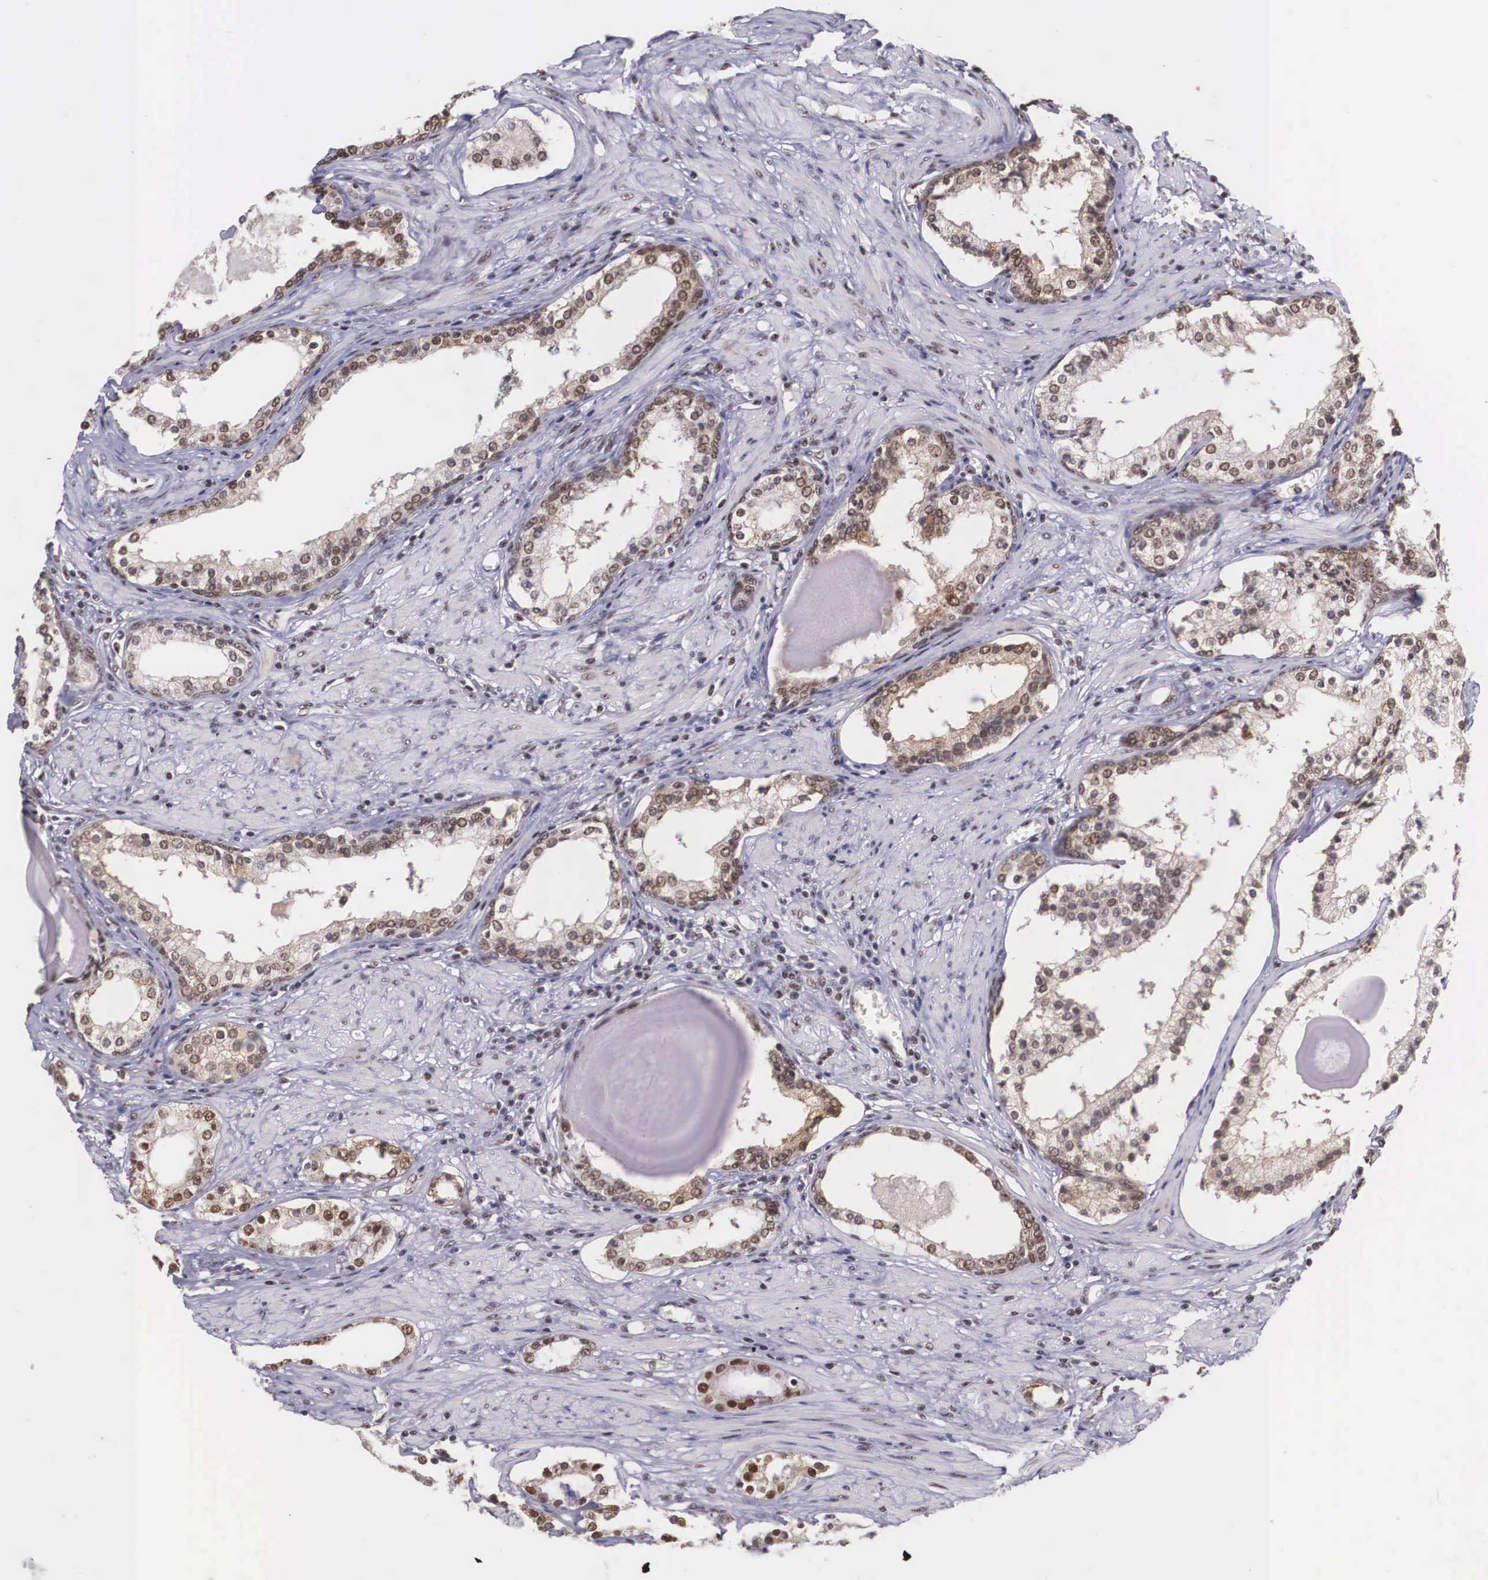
{"staining": {"intensity": "moderate", "quantity": "25%-75%", "location": "cytoplasmic/membranous,nuclear"}, "tissue": "prostate cancer", "cell_type": "Tumor cells", "image_type": "cancer", "snomed": [{"axis": "morphology", "description": "Adenocarcinoma, Medium grade"}, {"axis": "topography", "description": "Prostate"}], "caption": "This histopathology image shows prostate adenocarcinoma (medium-grade) stained with IHC to label a protein in brown. The cytoplasmic/membranous and nuclear of tumor cells show moderate positivity for the protein. Nuclei are counter-stained blue.", "gene": "POLR2F", "patient": {"sex": "male", "age": 73}}